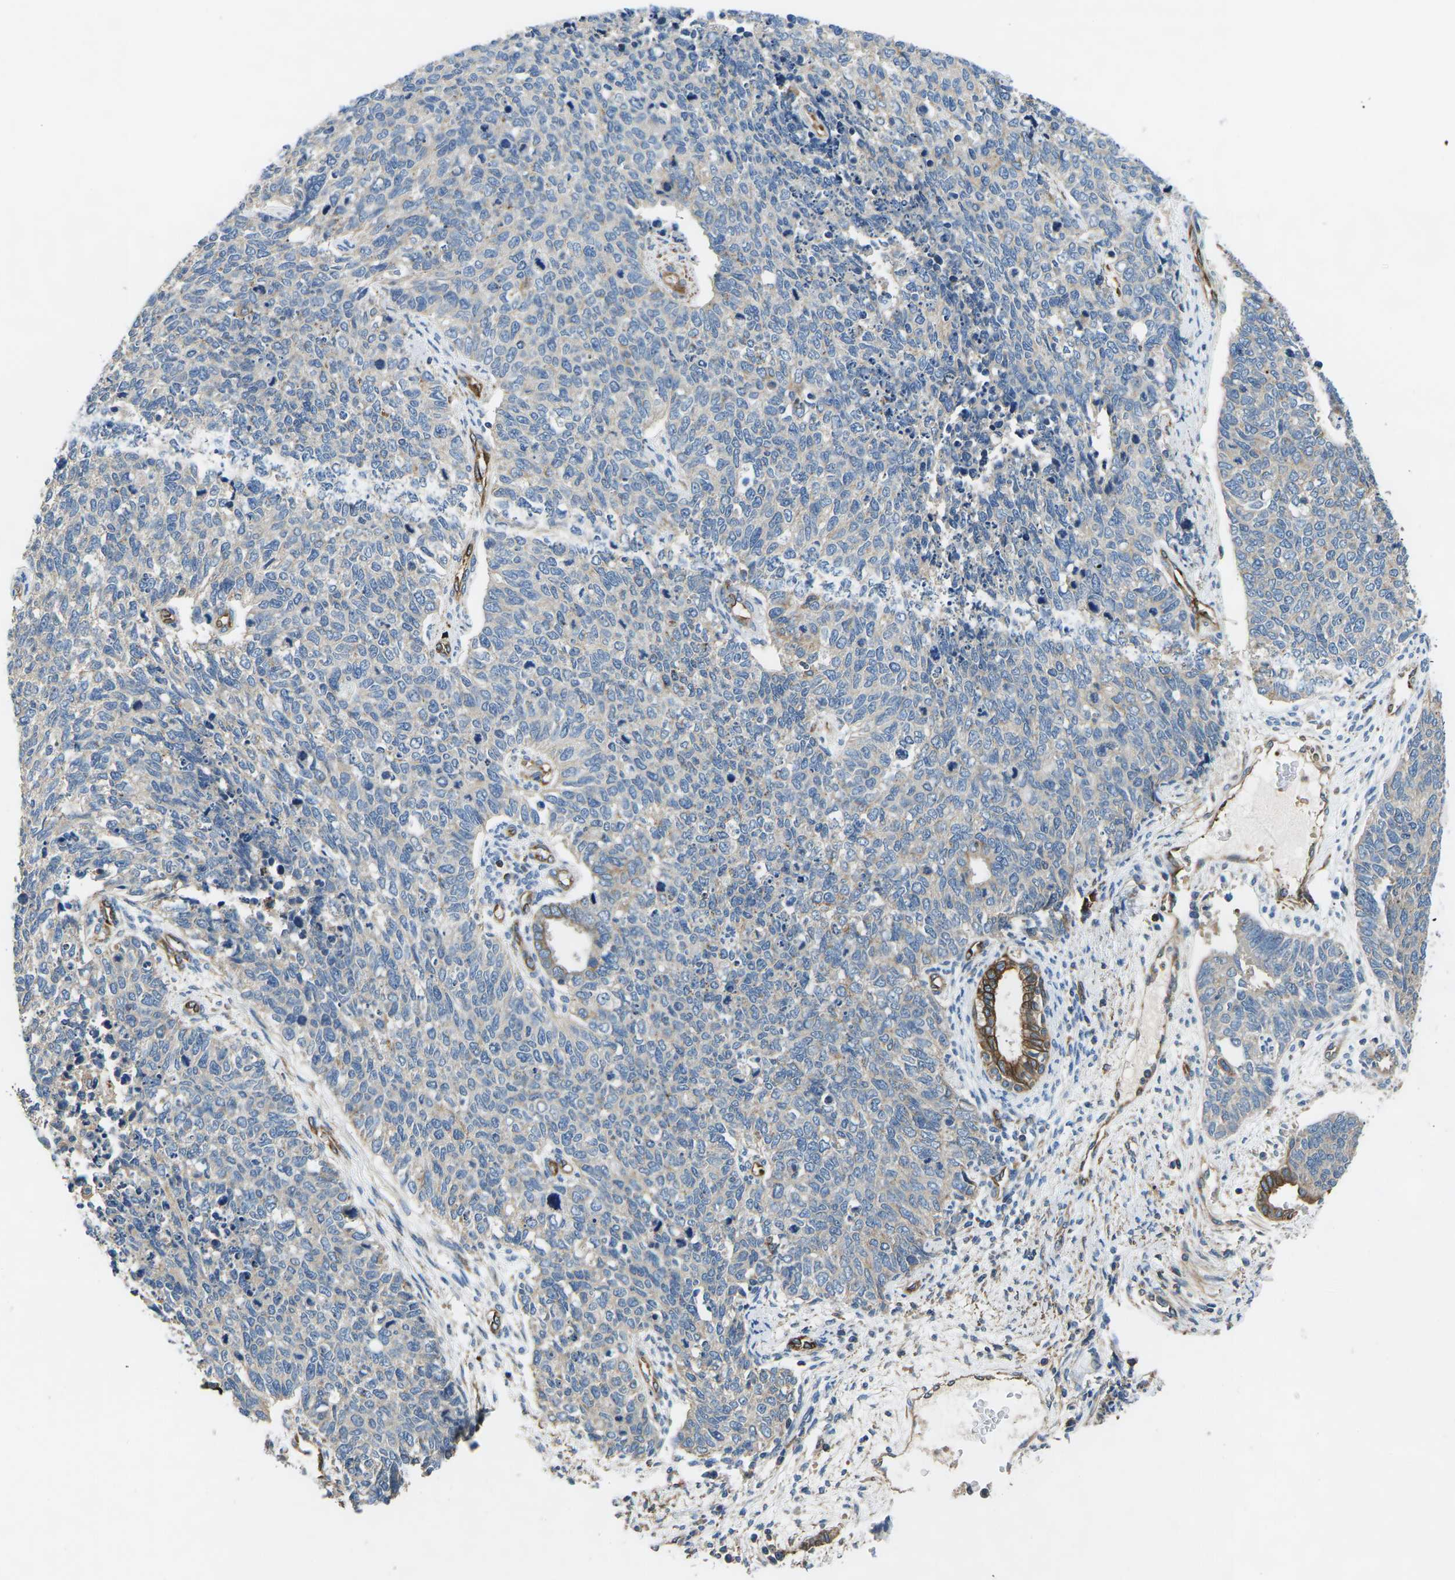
{"staining": {"intensity": "negative", "quantity": "none", "location": "none"}, "tissue": "cervical cancer", "cell_type": "Tumor cells", "image_type": "cancer", "snomed": [{"axis": "morphology", "description": "Squamous cell carcinoma, NOS"}, {"axis": "topography", "description": "Cervix"}], "caption": "High magnification brightfield microscopy of cervical cancer (squamous cell carcinoma) stained with DAB (brown) and counterstained with hematoxylin (blue): tumor cells show no significant staining.", "gene": "KCNJ15", "patient": {"sex": "female", "age": 63}}